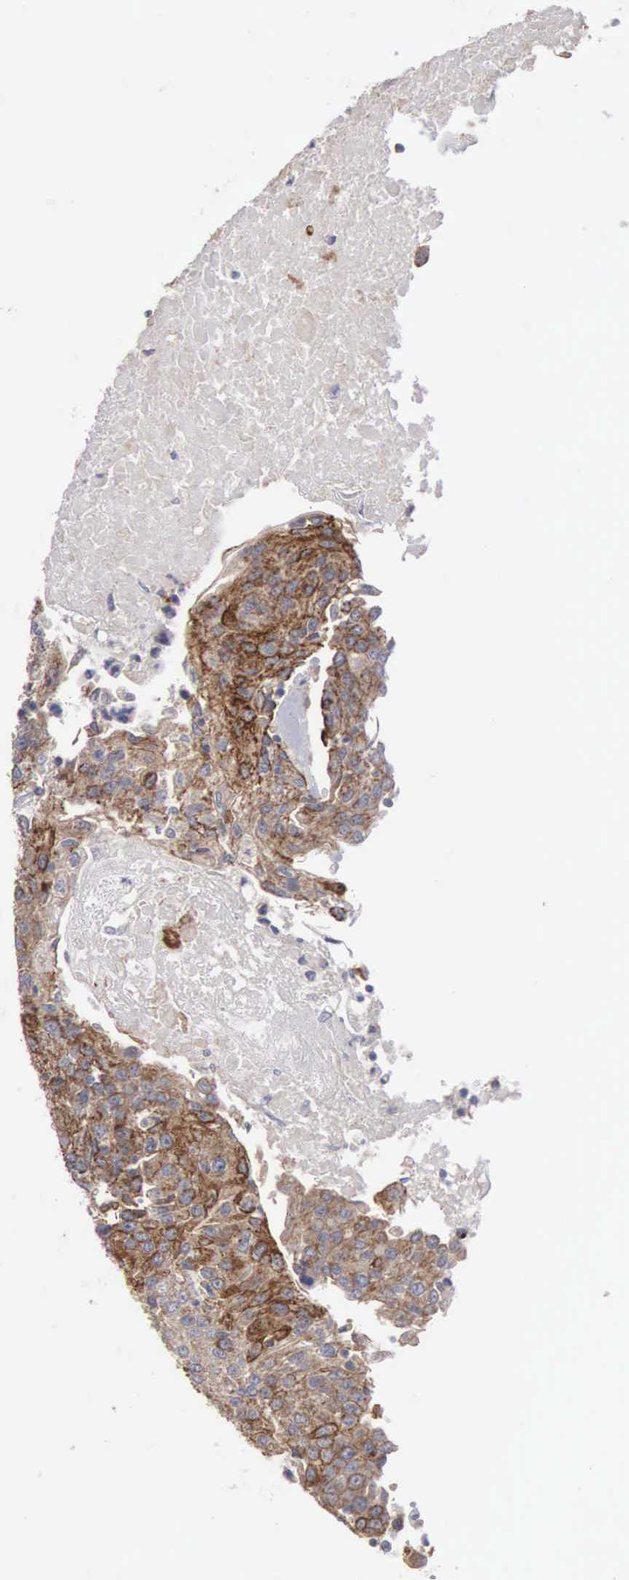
{"staining": {"intensity": "strong", "quantity": ">75%", "location": "cytoplasmic/membranous,nuclear"}, "tissue": "urothelial cancer", "cell_type": "Tumor cells", "image_type": "cancer", "snomed": [{"axis": "morphology", "description": "Urothelial carcinoma, High grade"}, {"axis": "topography", "description": "Urinary bladder"}], "caption": "High-power microscopy captured an IHC micrograph of urothelial carcinoma (high-grade), revealing strong cytoplasmic/membranous and nuclear positivity in about >75% of tumor cells. The protein of interest is stained brown, and the nuclei are stained in blue (DAB (3,3'-diaminobenzidine) IHC with brightfield microscopy, high magnification).", "gene": "AMN", "patient": {"sex": "female", "age": 85}}